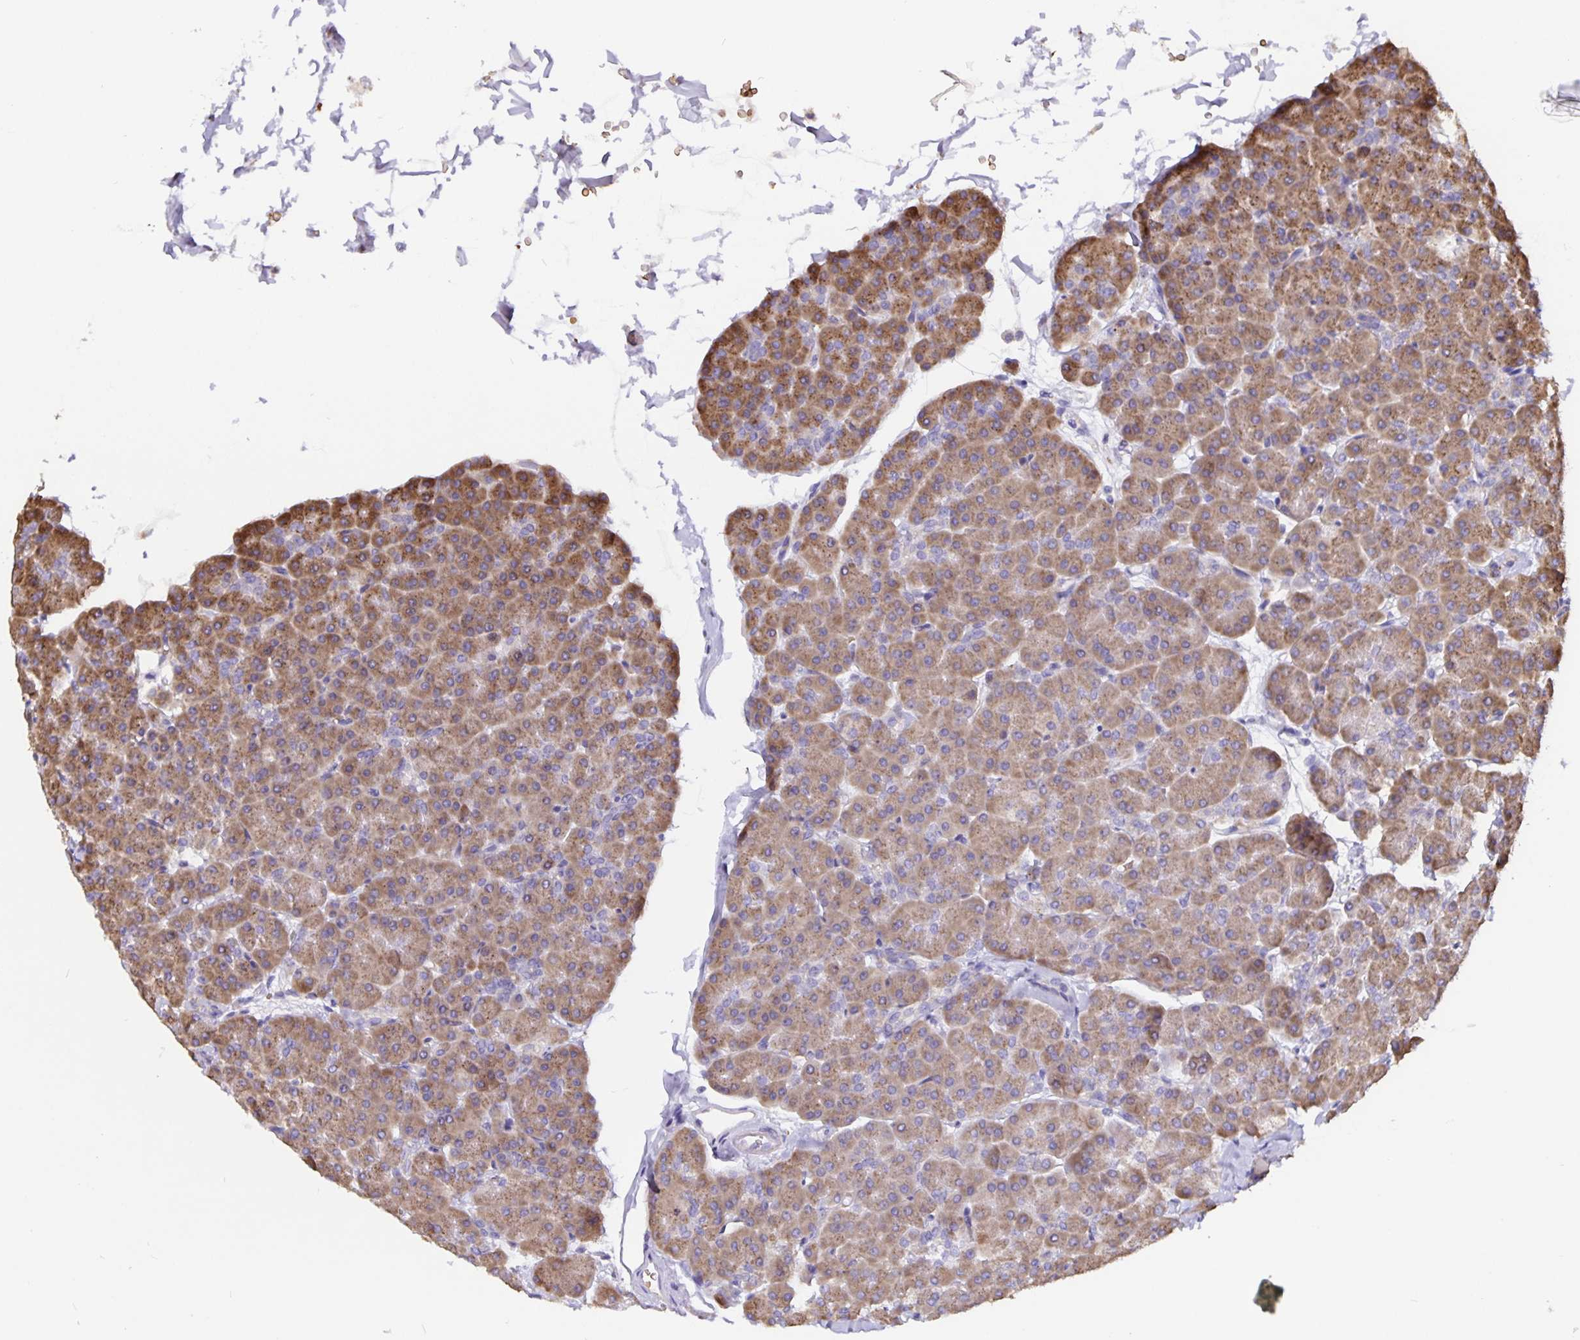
{"staining": {"intensity": "moderate", "quantity": ">75%", "location": "cytoplasmic/membranous"}, "tissue": "pancreas", "cell_type": "Exocrine glandular cells", "image_type": "normal", "snomed": [{"axis": "morphology", "description": "Normal tissue, NOS"}, {"axis": "topography", "description": "Pancreas"}, {"axis": "topography", "description": "Peripheral nerve tissue"}], "caption": "An immunohistochemistry (IHC) image of unremarkable tissue is shown. Protein staining in brown highlights moderate cytoplasmic/membranous positivity in pancreas within exocrine glandular cells.", "gene": "TMEM71", "patient": {"sex": "male", "age": 54}}